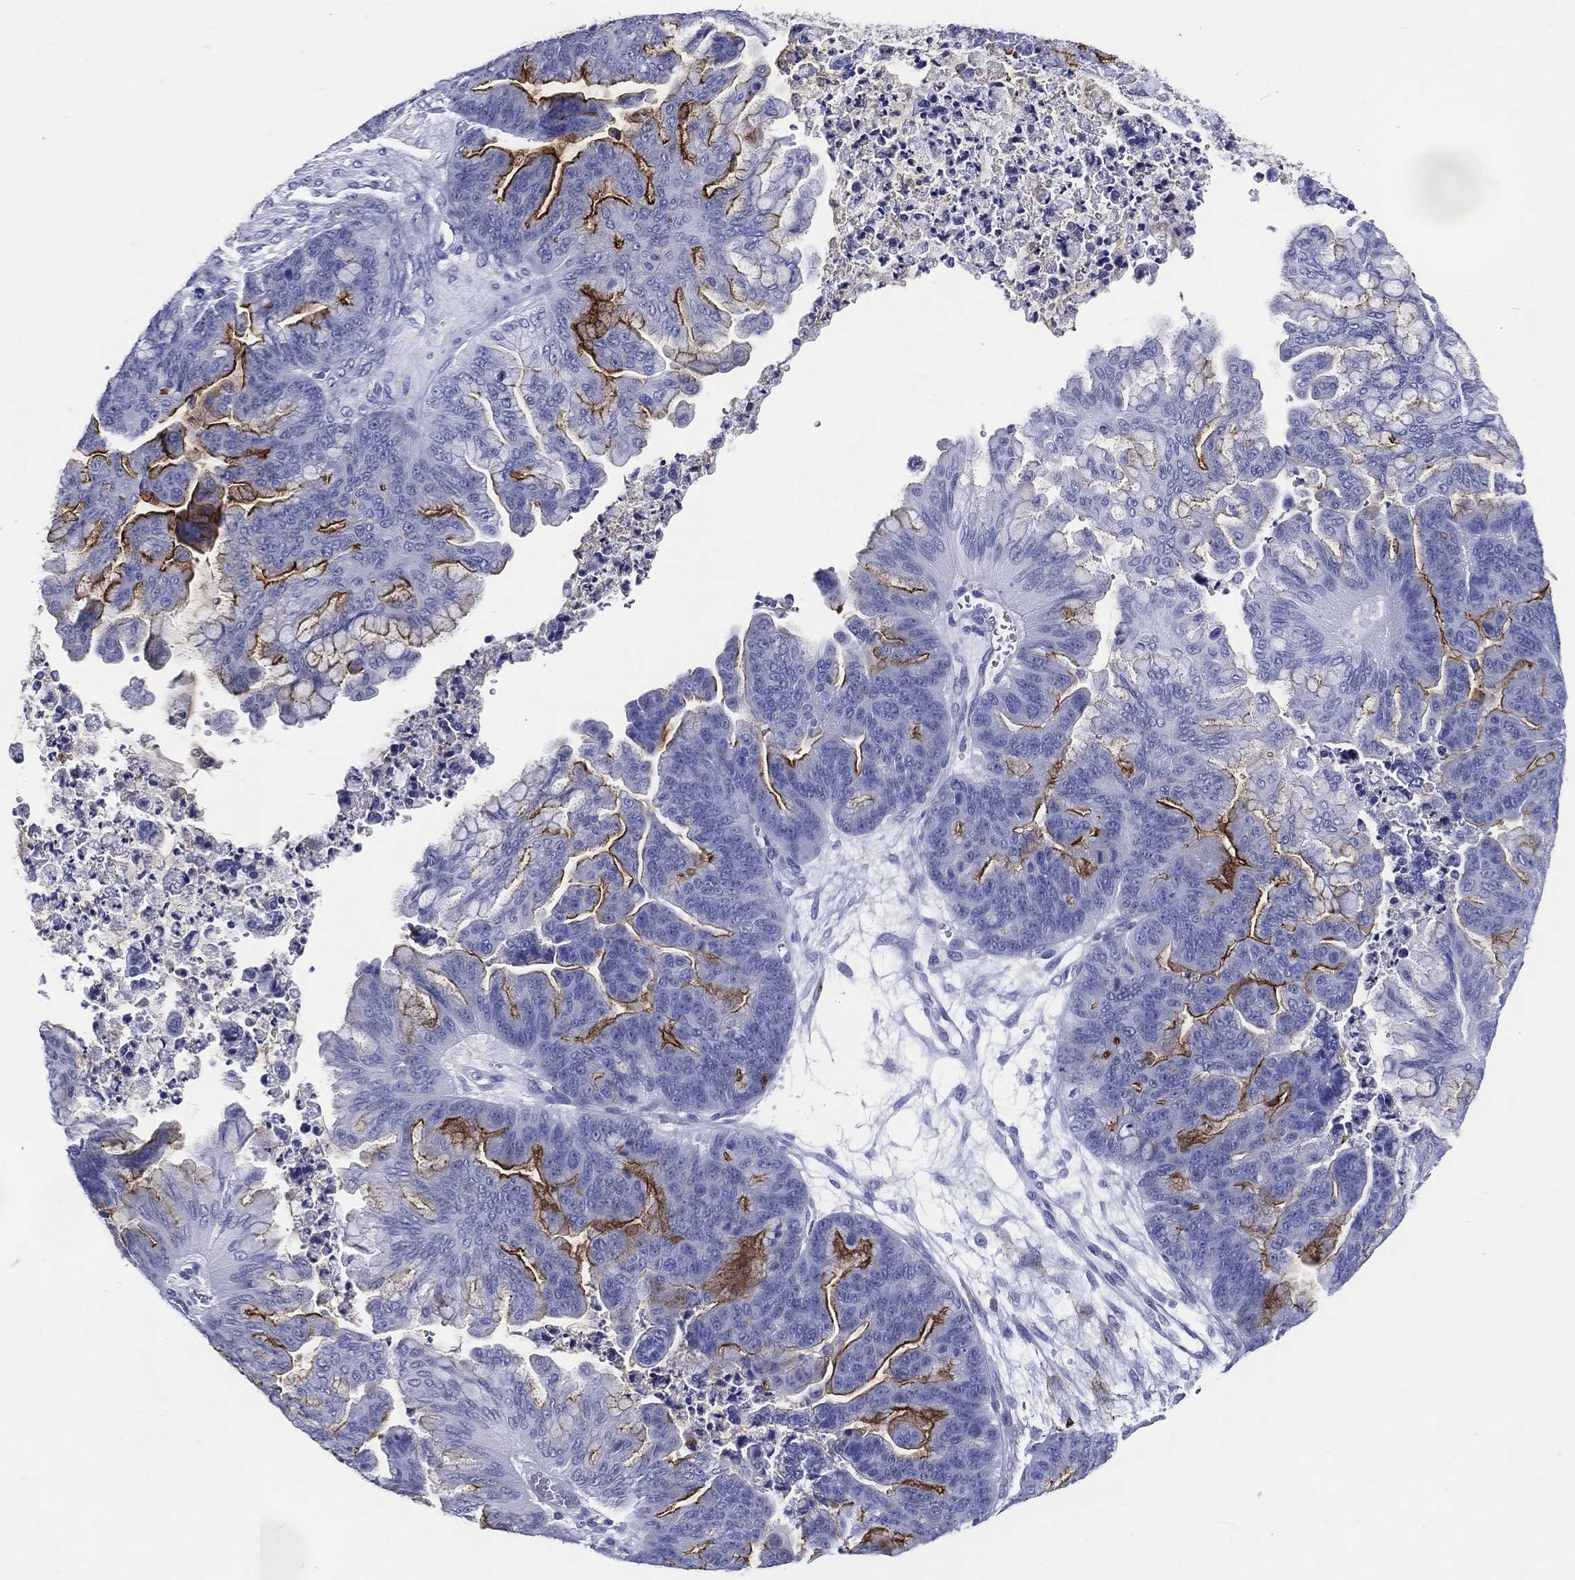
{"staining": {"intensity": "strong", "quantity": "<25%", "location": "cytoplasmic/membranous"}, "tissue": "ovarian cancer", "cell_type": "Tumor cells", "image_type": "cancer", "snomed": [{"axis": "morphology", "description": "Cystadenocarcinoma, mucinous, NOS"}, {"axis": "topography", "description": "Ovary"}], "caption": "Protein expression by IHC exhibits strong cytoplasmic/membranous expression in approximately <25% of tumor cells in ovarian cancer. (IHC, brightfield microscopy, high magnification).", "gene": "ACE2", "patient": {"sex": "female", "age": 67}}